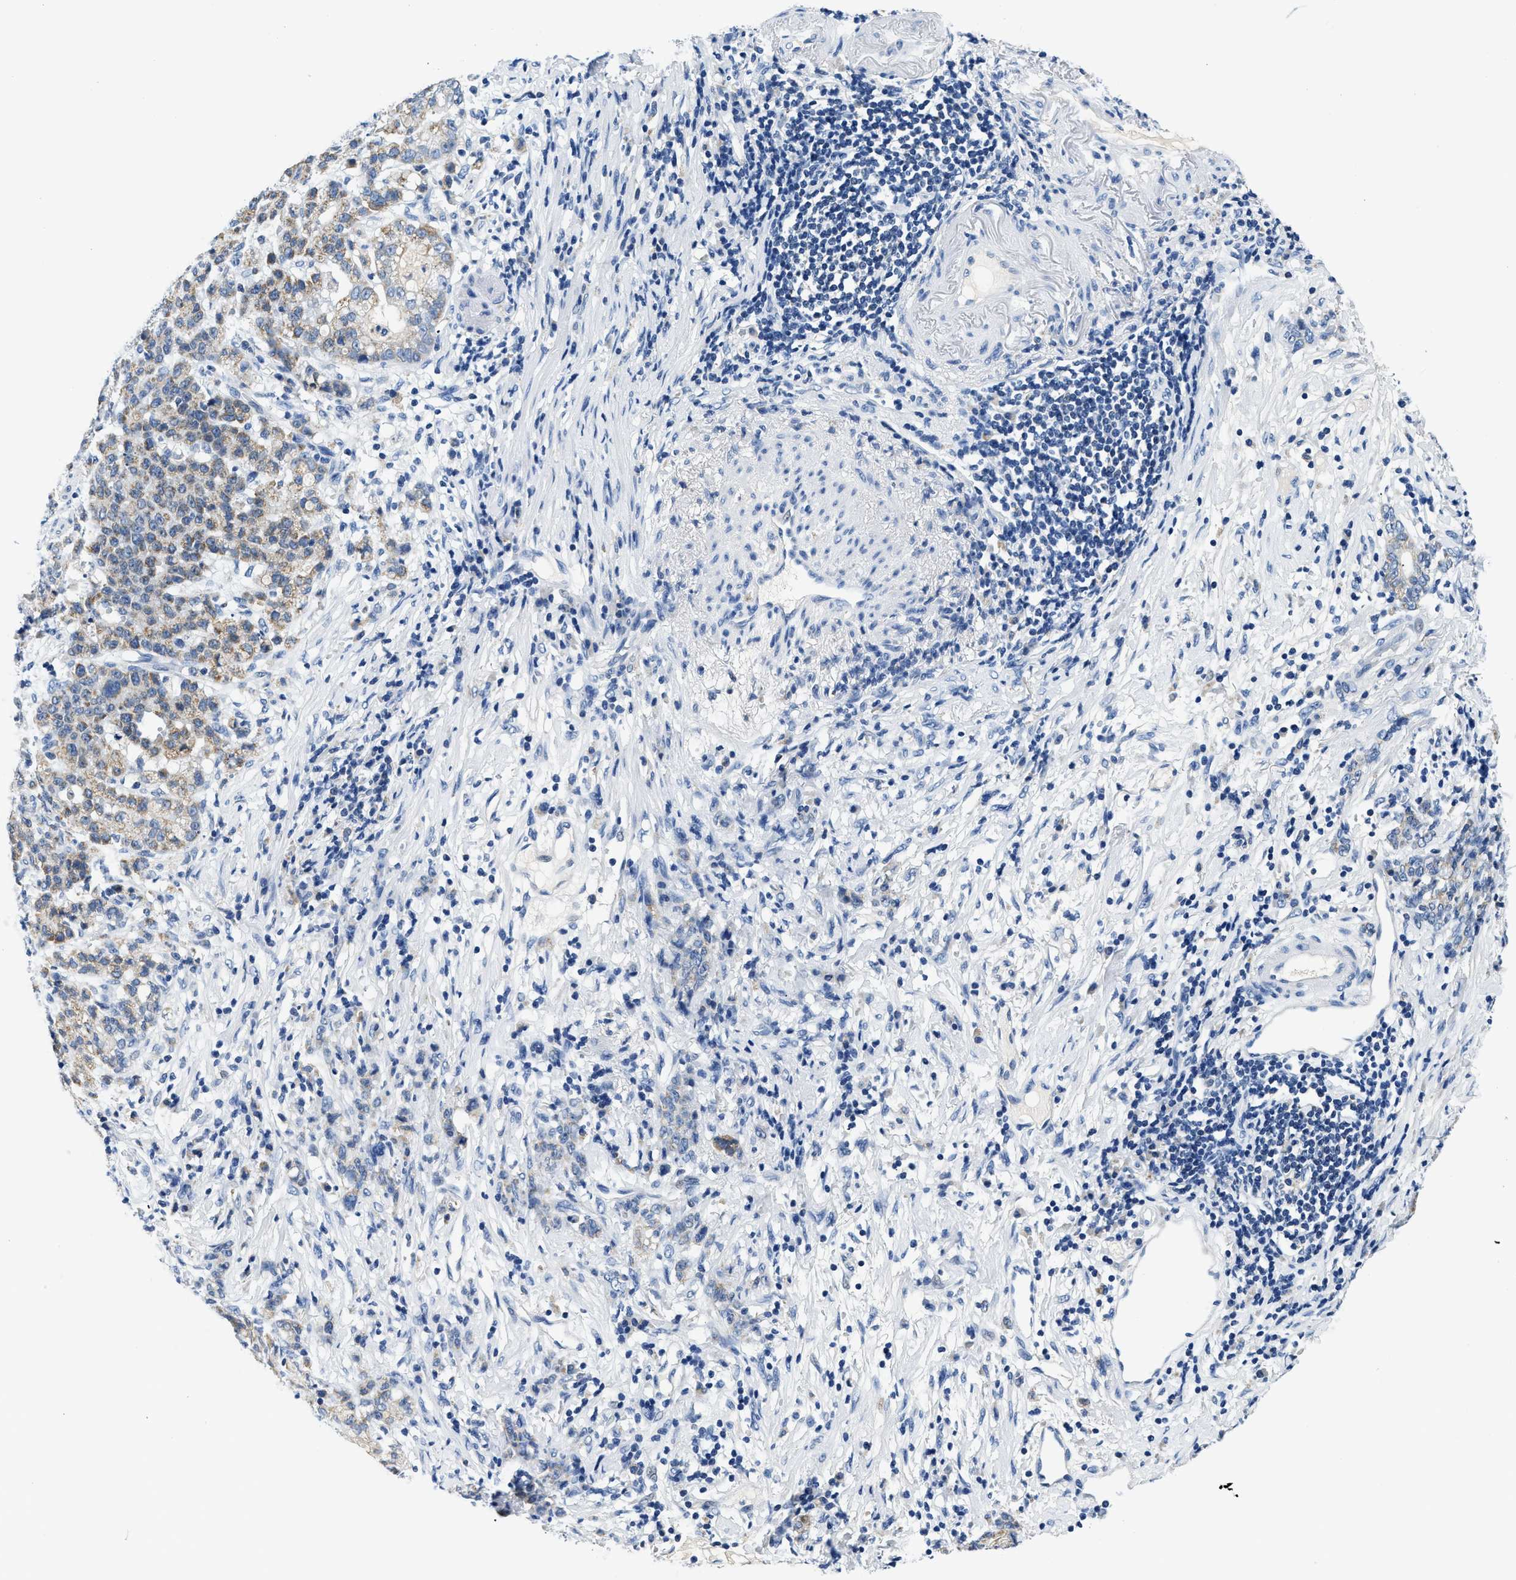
{"staining": {"intensity": "moderate", "quantity": "25%-75%", "location": "cytoplasmic/membranous"}, "tissue": "stomach cancer", "cell_type": "Tumor cells", "image_type": "cancer", "snomed": [{"axis": "morphology", "description": "Adenocarcinoma, NOS"}, {"axis": "topography", "description": "Stomach, lower"}], "caption": "High-magnification brightfield microscopy of stomach cancer stained with DAB (brown) and counterstained with hematoxylin (blue). tumor cells exhibit moderate cytoplasmic/membranous expression is seen in about25%-75% of cells.", "gene": "PCK2", "patient": {"sex": "male", "age": 88}}